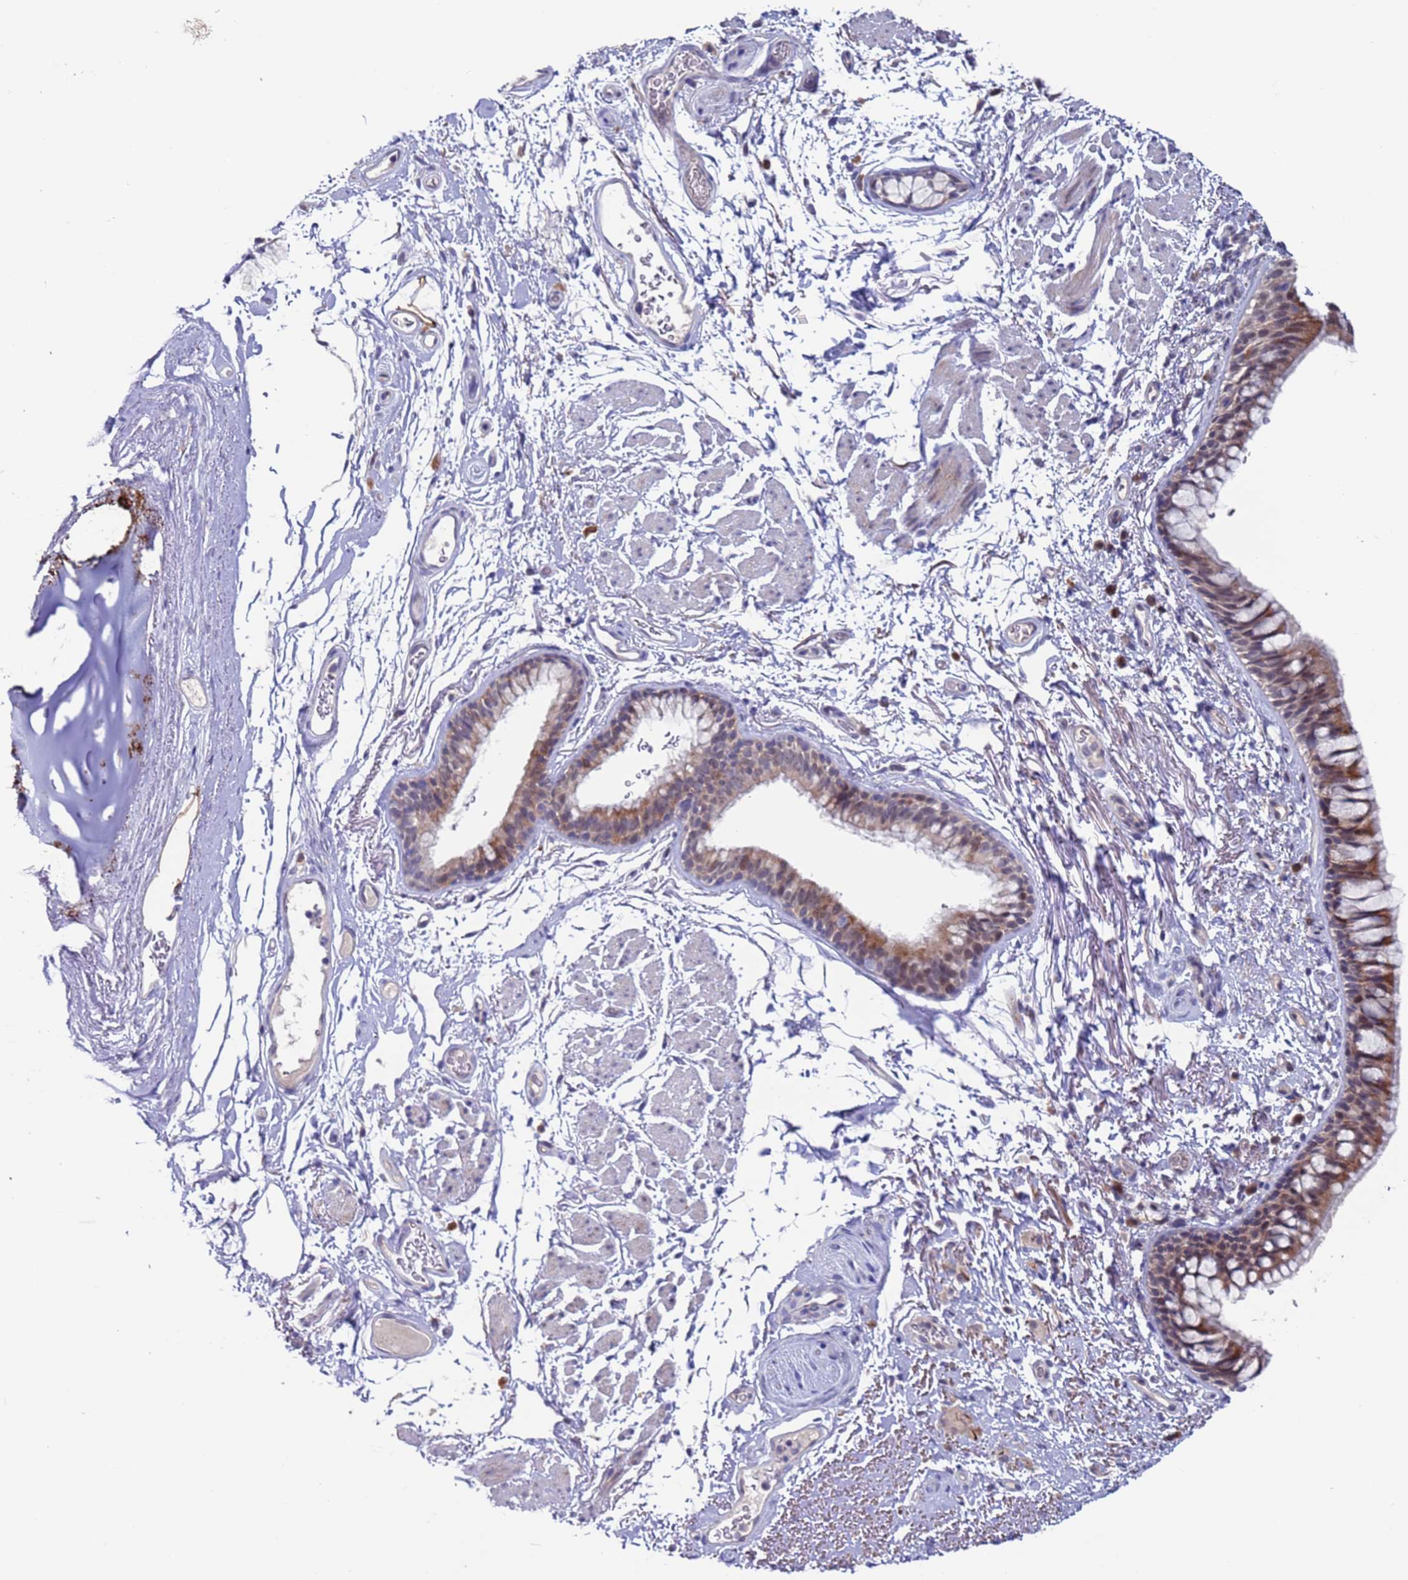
{"staining": {"intensity": "moderate", "quantity": ">75%", "location": "cytoplasmic/membranous"}, "tissue": "bronchus", "cell_type": "Respiratory epithelial cells", "image_type": "normal", "snomed": [{"axis": "morphology", "description": "Normal tissue, NOS"}, {"axis": "topography", "description": "Cartilage tissue"}, {"axis": "topography", "description": "Bronchus"}], "caption": "High-magnification brightfield microscopy of benign bronchus stained with DAB (3,3'-diaminobenzidine) (brown) and counterstained with hematoxylin (blue). respiratory epithelial cells exhibit moderate cytoplasmic/membranous expression is identified in about>75% of cells.", "gene": "FBXO27", "patient": {"sex": "female", "age": 73}}